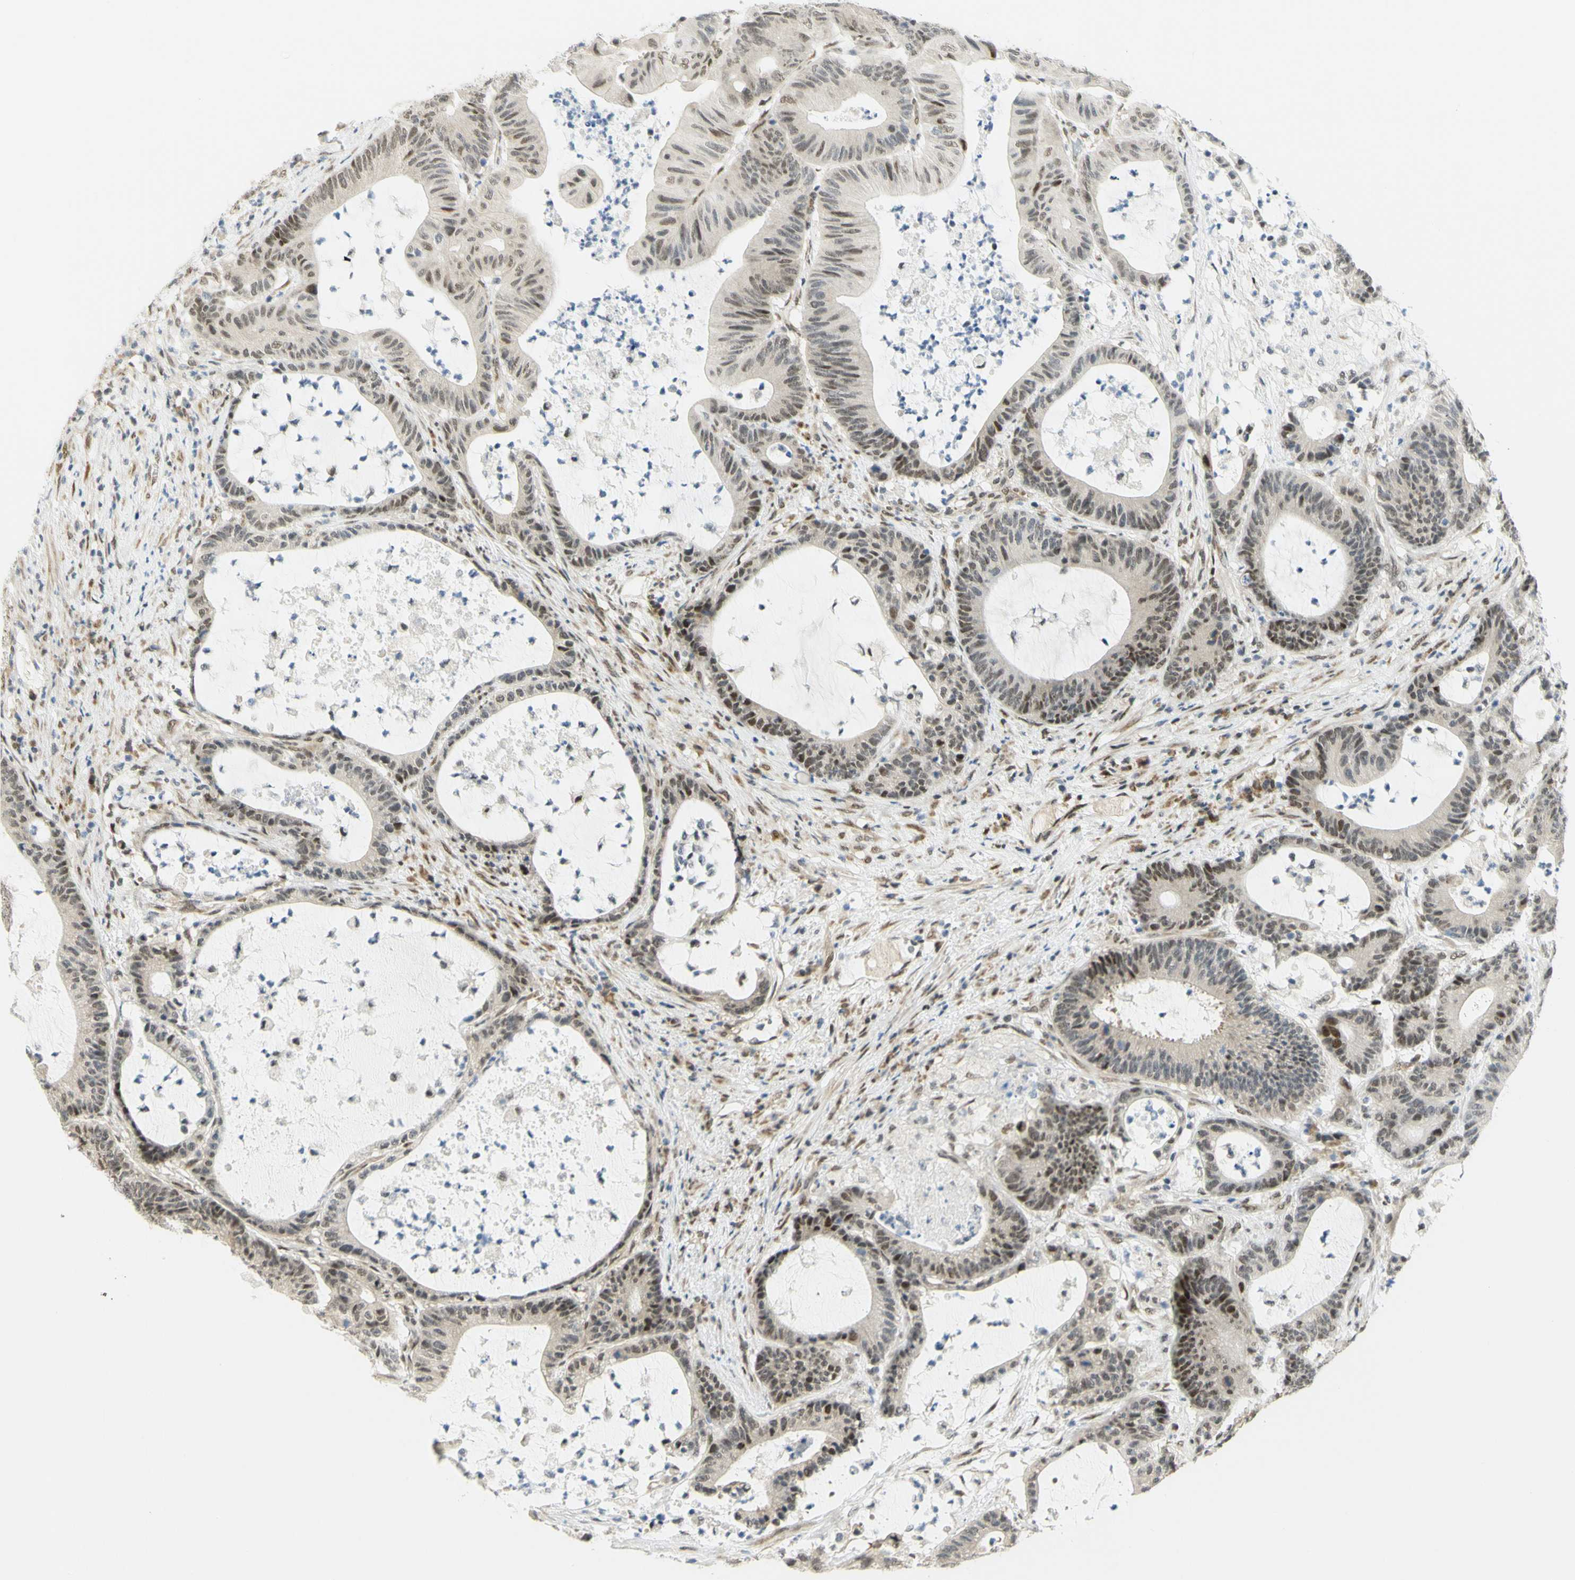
{"staining": {"intensity": "moderate", "quantity": "25%-75%", "location": "nuclear"}, "tissue": "colorectal cancer", "cell_type": "Tumor cells", "image_type": "cancer", "snomed": [{"axis": "morphology", "description": "Adenocarcinoma, NOS"}, {"axis": "topography", "description": "Colon"}], "caption": "Immunohistochemistry (IHC) (DAB (3,3'-diaminobenzidine)) staining of colorectal cancer demonstrates moderate nuclear protein positivity in approximately 25%-75% of tumor cells. The staining is performed using DAB brown chromogen to label protein expression. The nuclei are counter-stained blue using hematoxylin.", "gene": "DDX1", "patient": {"sex": "female", "age": 84}}